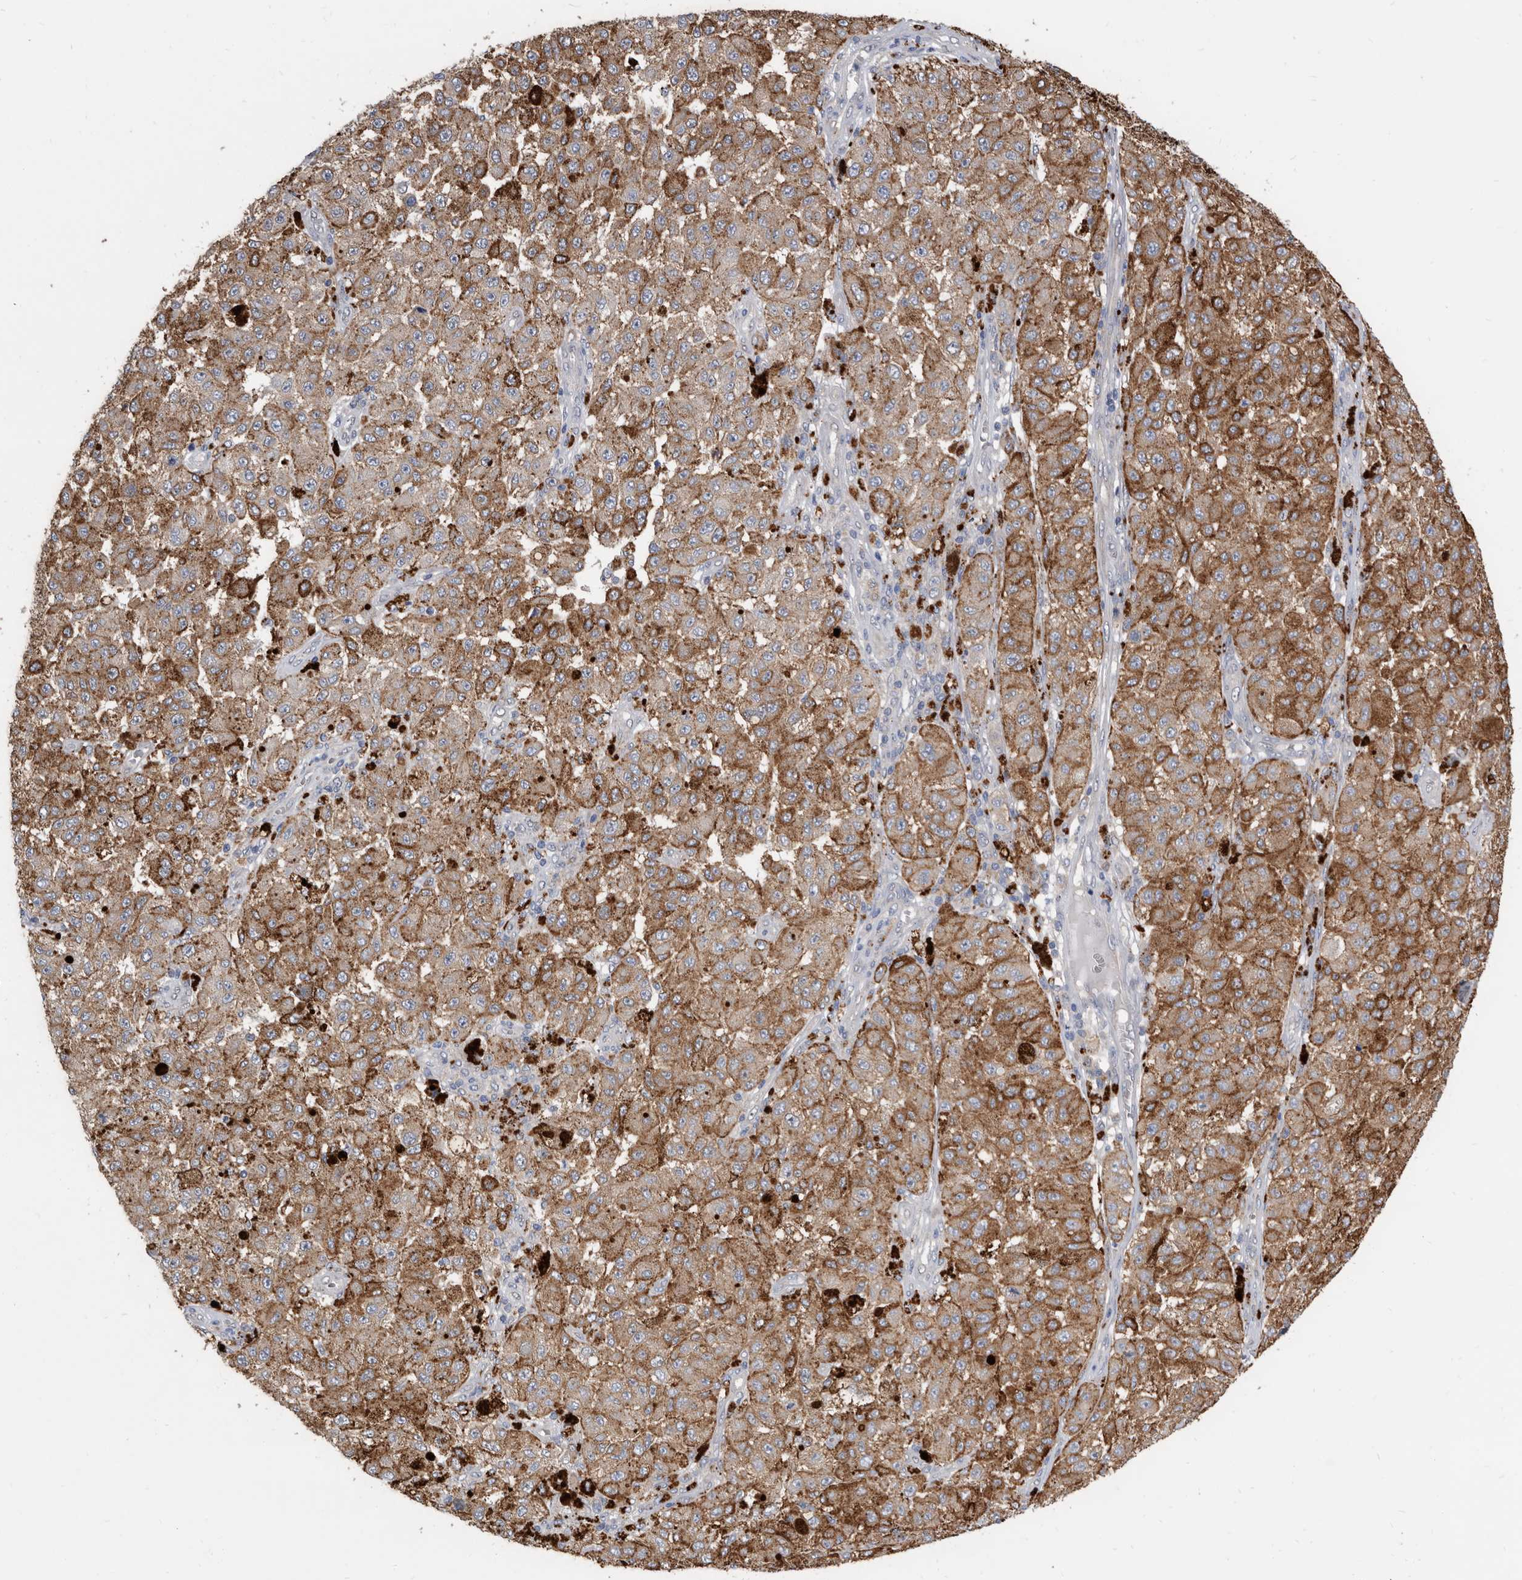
{"staining": {"intensity": "moderate", "quantity": ">75%", "location": "cytoplasmic/membranous"}, "tissue": "melanoma", "cell_type": "Tumor cells", "image_type": "cancer", "snomed": [{"axis": "morphology", "description": "Malignant melanoma, NOS"}, {"axis": "topography", "description": "Skin"}], "caption": "Melanoma stained for a protein displays moderate cytoplasmic/membranous positivity in tumor cells.", "gene": "CCT4", "patient": {"sex": "female", "age": 64}}